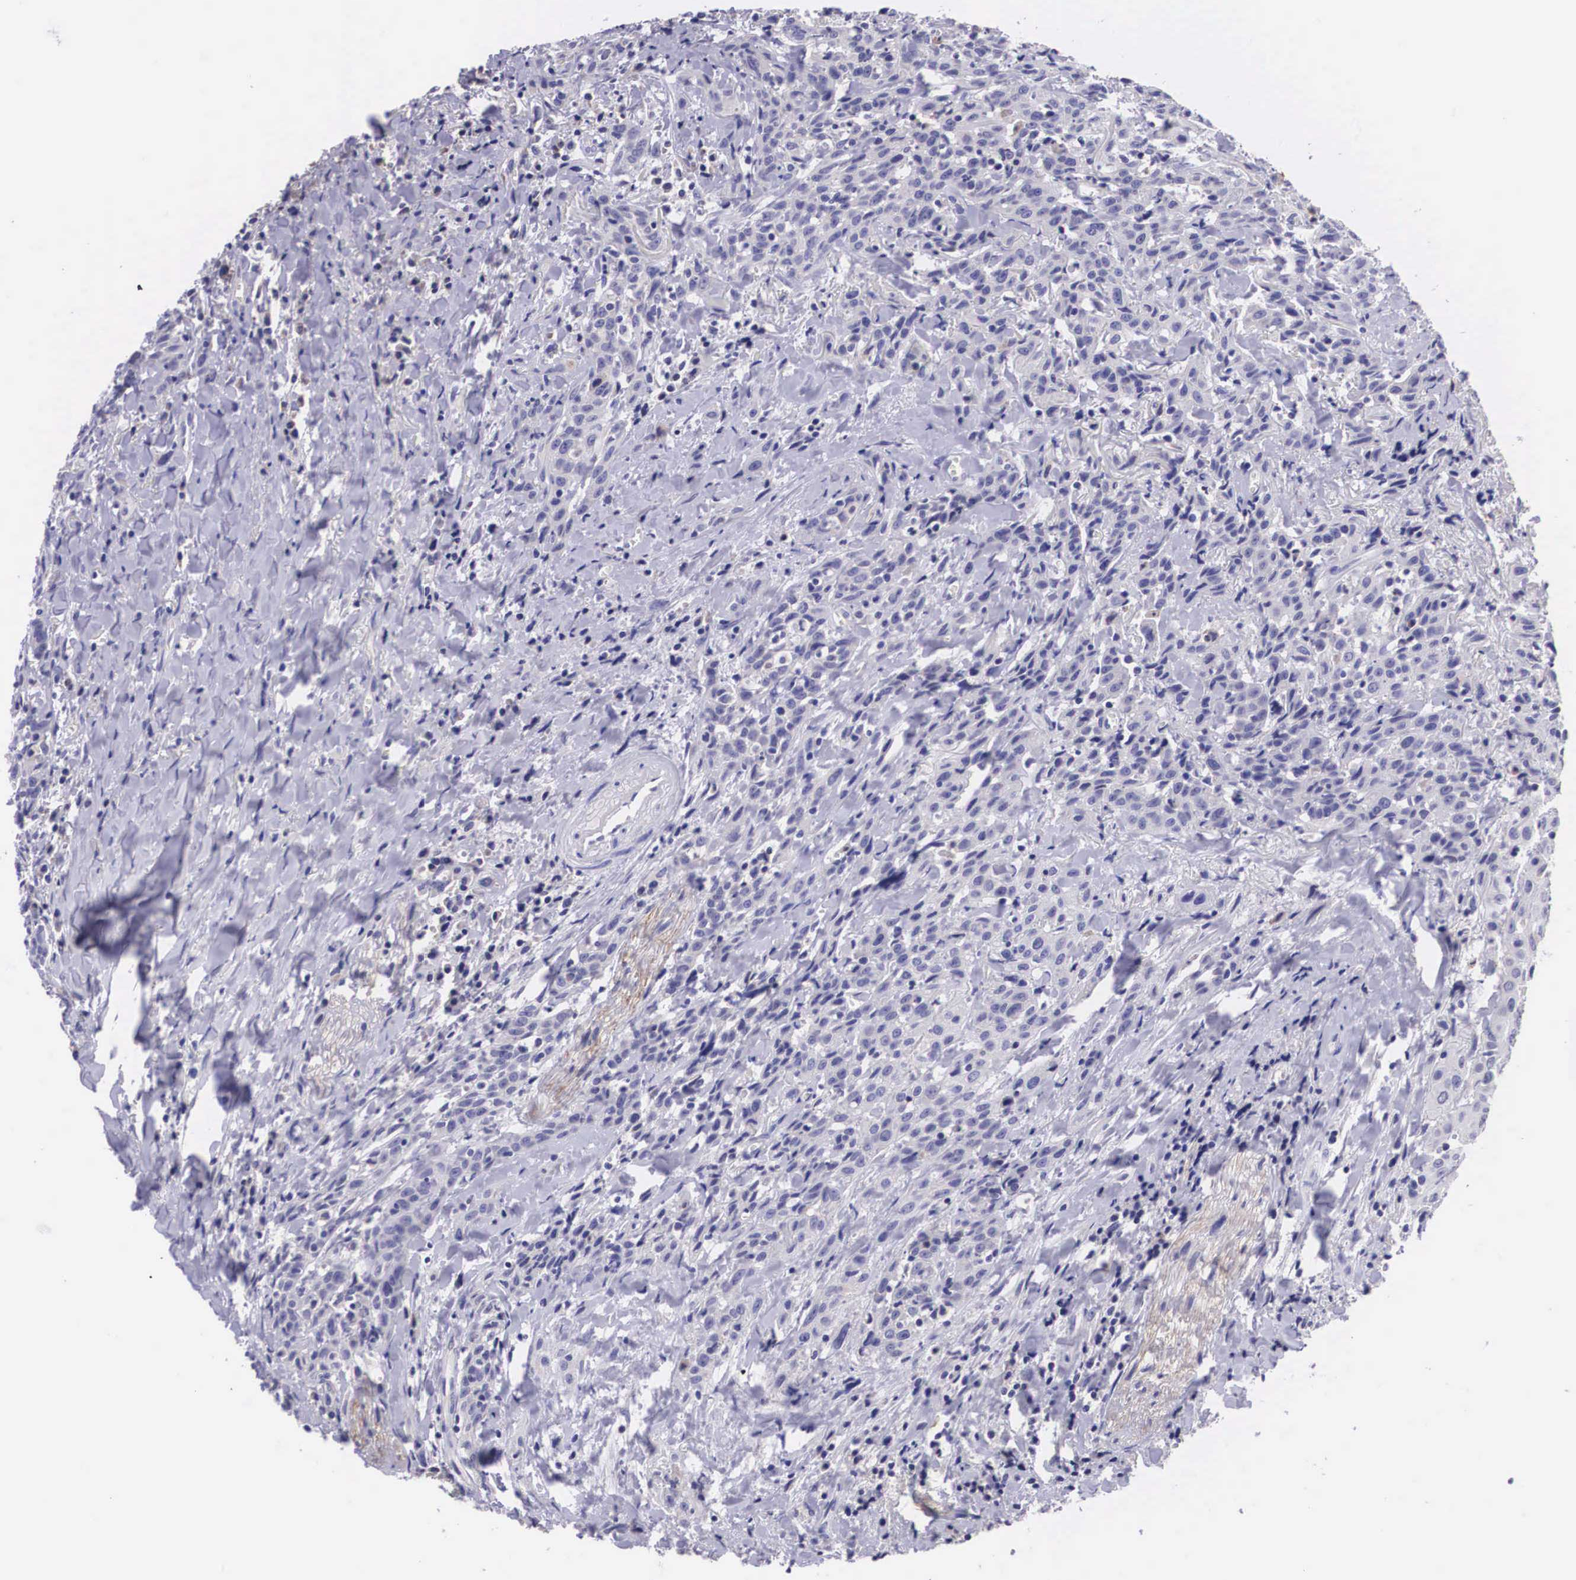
{"staining": {"intensity": "negative", "quantity": "none", "location": "none"}, "tissue": "head and neck cancer", "cell_type": "Tumor cells", "image_type": "cancer", "snomed": [{"axis": "morphology", "description": "Squamous cell carcinoma, NOS"}, {"axis": "topography", "description": "Oral tissue"}, {"axis": "topography", "description": "Head-Neck"}], "caption": "Human squamous cell carcinoma (head and neck) stained for a protein using immunohistochemistry (IHC) displays no expression in tumor cells.", "gene": "ARG2", "patient": {"sex": "female", "age": 82}}